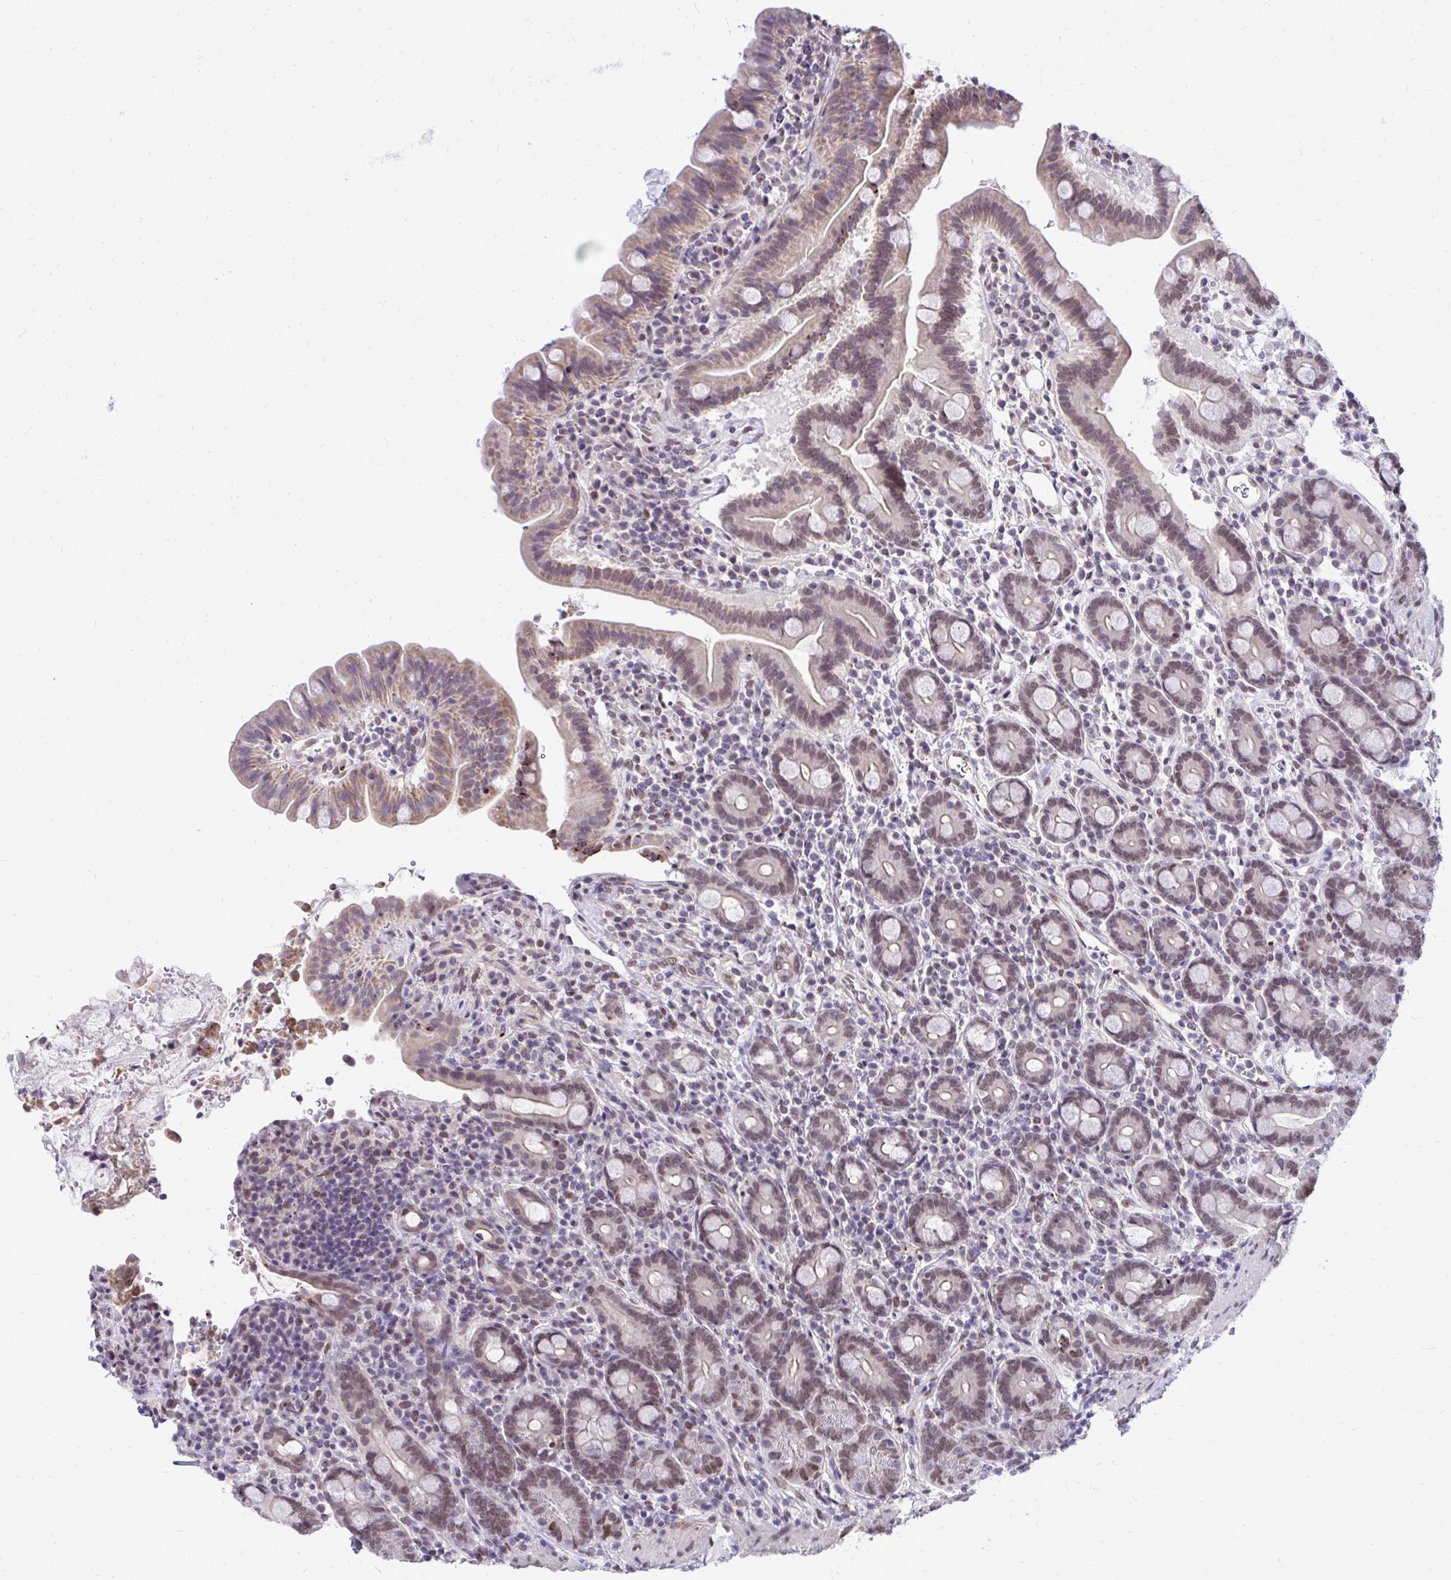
{"staining": {"intensity": "moderate", "quantity": "25%-75%", "location": "nuclear"}, "tissue": "small intestine", "cell_type": "Glandular cells", "image_type": "normal", "snomed": [{"axis": "morphology", "description": "Normal tissue, NOS"}, {"axis": "topography", "description": "Small intestine"}], "caption": "Immunohistochemical staining of unremarkable human small intestine exhibits moderate nuclear protein expression in approximately 25%-75% of glandular cells.", "gene": "BANF1", "patient": {"sex": "male", "age": 26}}